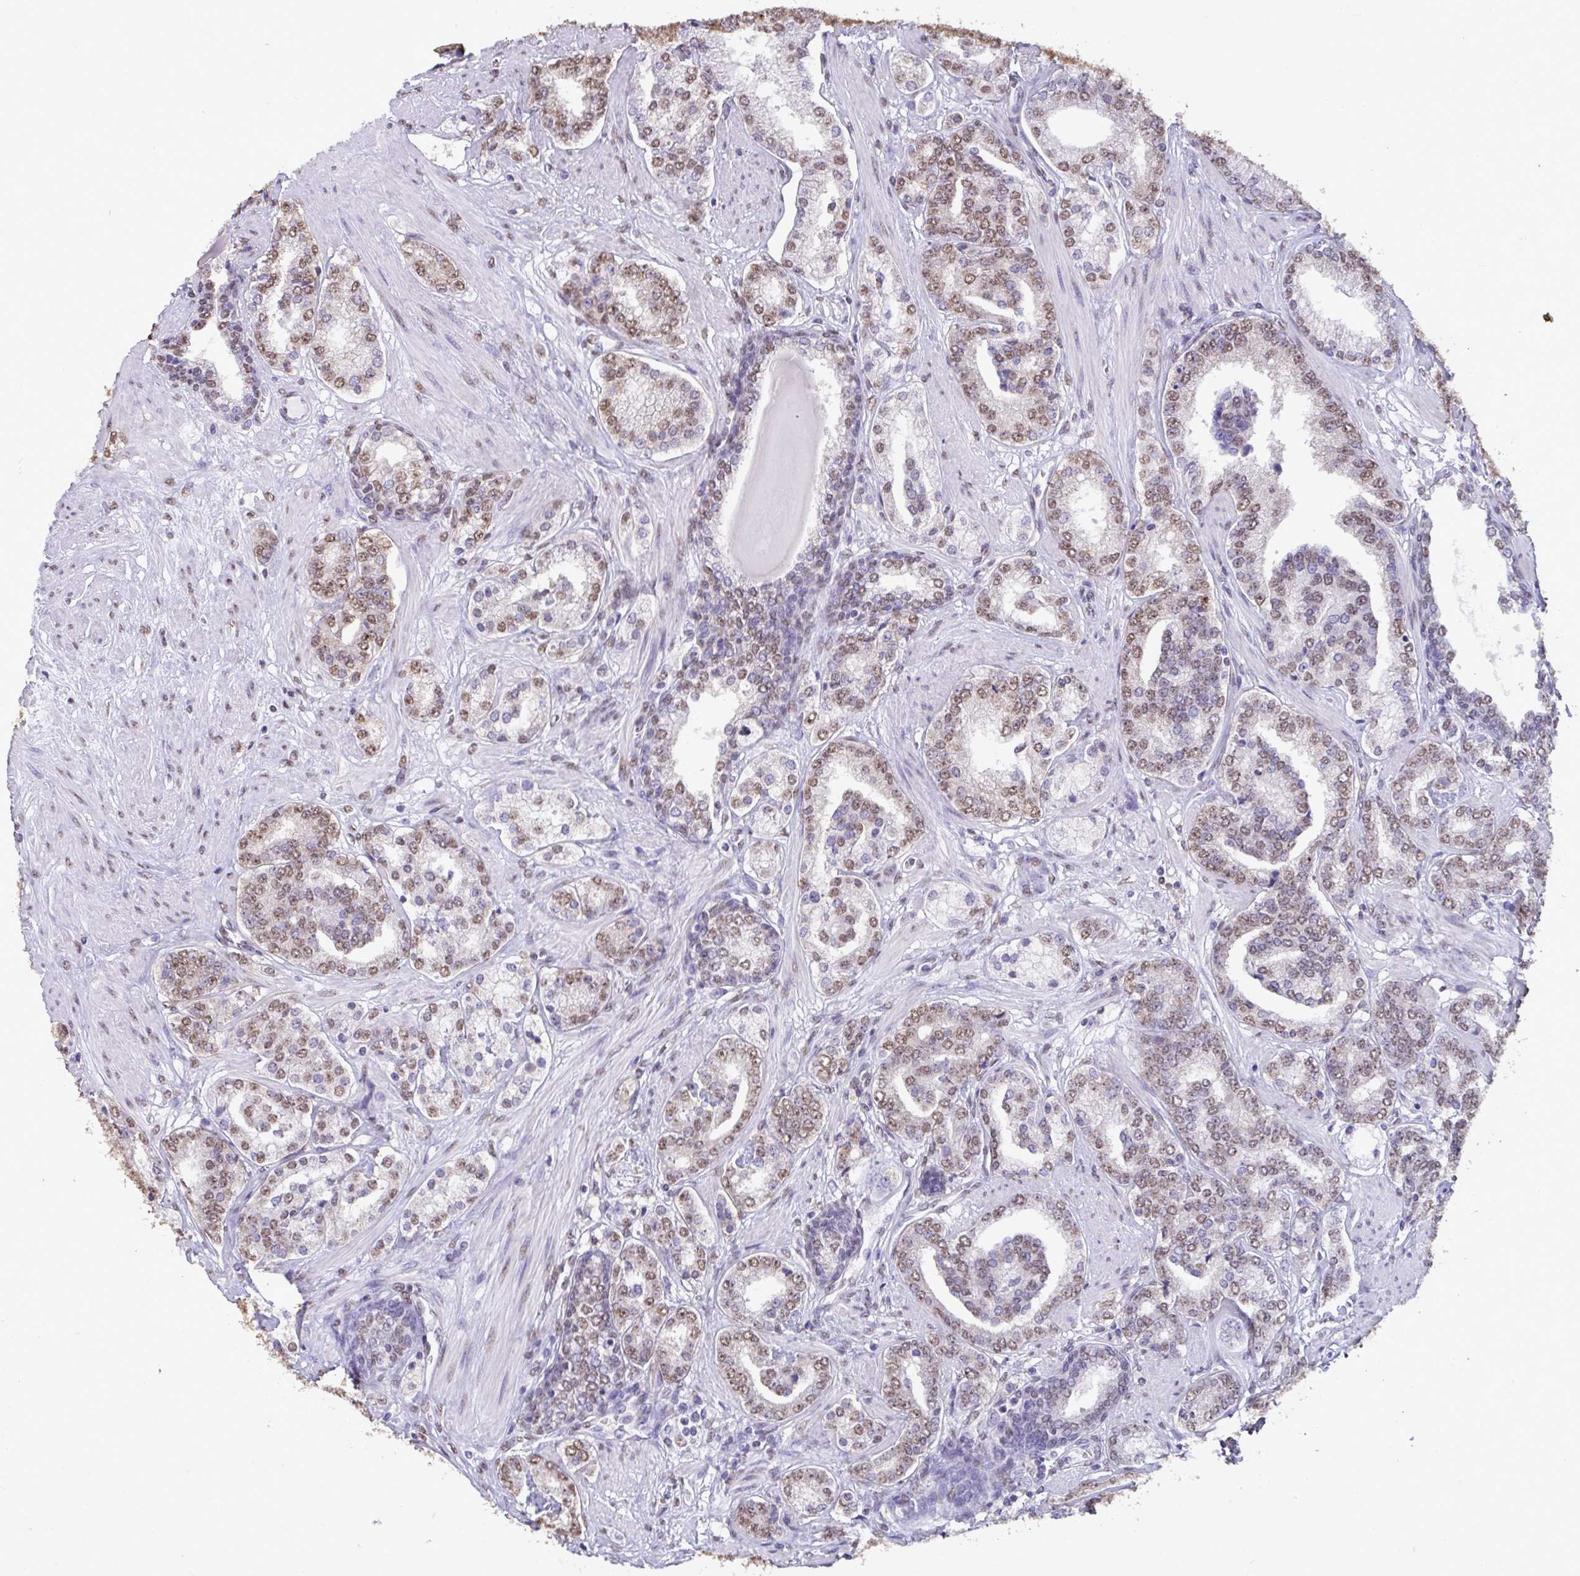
{"staining": {"intensity": "moderate", "quantity": ">75%", "location": "nuclear"}, "tissue": "prostate cancer", "cell_type": "Tumor cells", "image_type": "cancer", "snomed": [{"axis": "morphology", "description": "Adenocarcinoma, High grade"}, {"axis": "topography", "description": "Prostate"}], "caption": "Immunohistochemical staining of human prostate cancer displays medium levels of moderate nuclear positivity in approximately >75% of tumor cells.", "gene": "SEMA6B", "patient": {"sex": "male", "age": 62}}